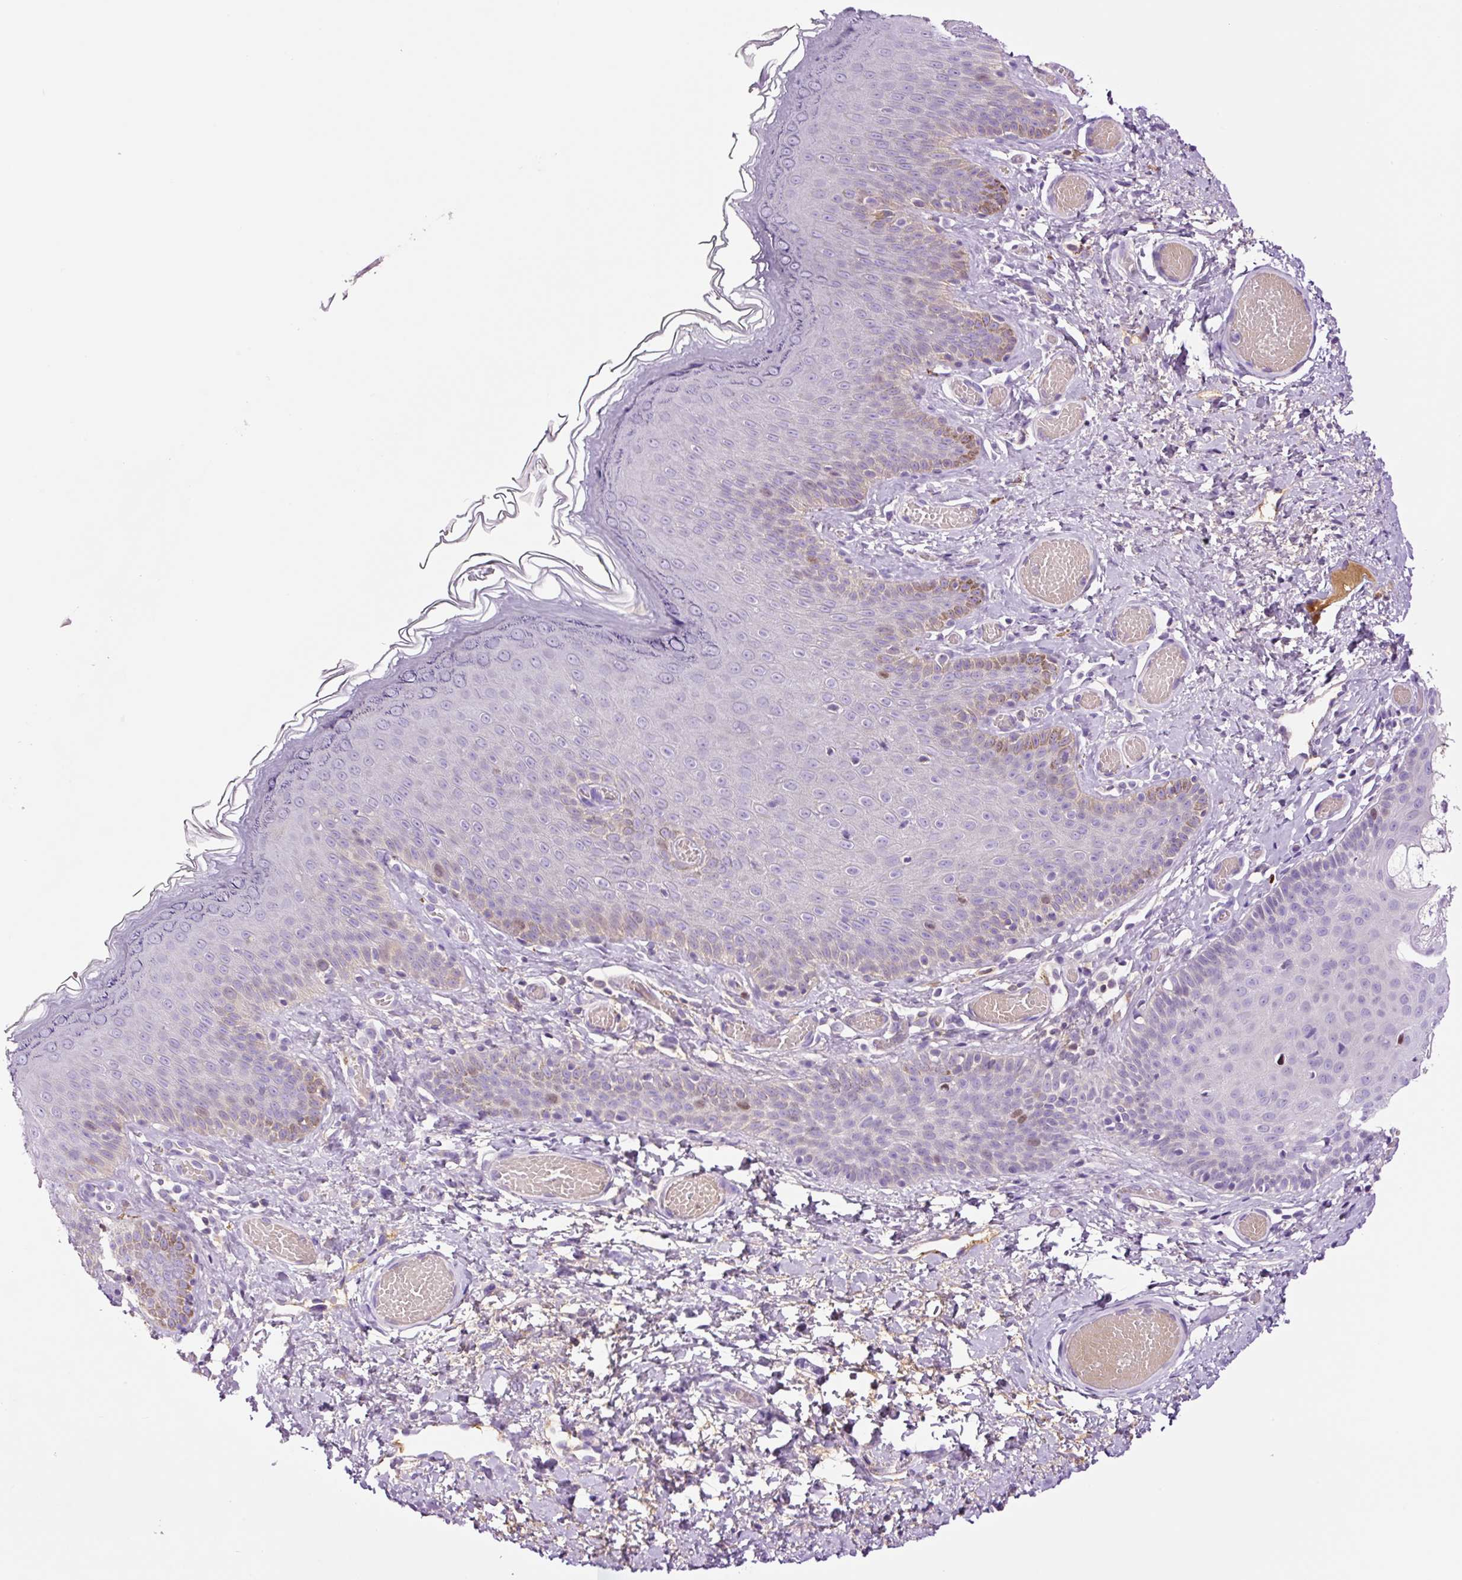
{"staining": {"intensity": "moderate", "quantity": "<25%", "location": "cytoplasmic/membranous,nuclear"}, "tissue": "skin", "cell_type": "Epidermal cells", "image_type": "normal", "snomed": [{"axis": "morphology", "description": "Normal tissue, NOS"}, {"axis": "topography", "description": "Anal"}], "caption": "High-power microscopy captured an IHC photomicrograph of unremarkable skin, revealing moderate cytoplasmic/membranous,nuclear staining in about <25% of epidermal cells.", "gene": "DPPA4", "patient": {"sex": "female", "age": 40}}